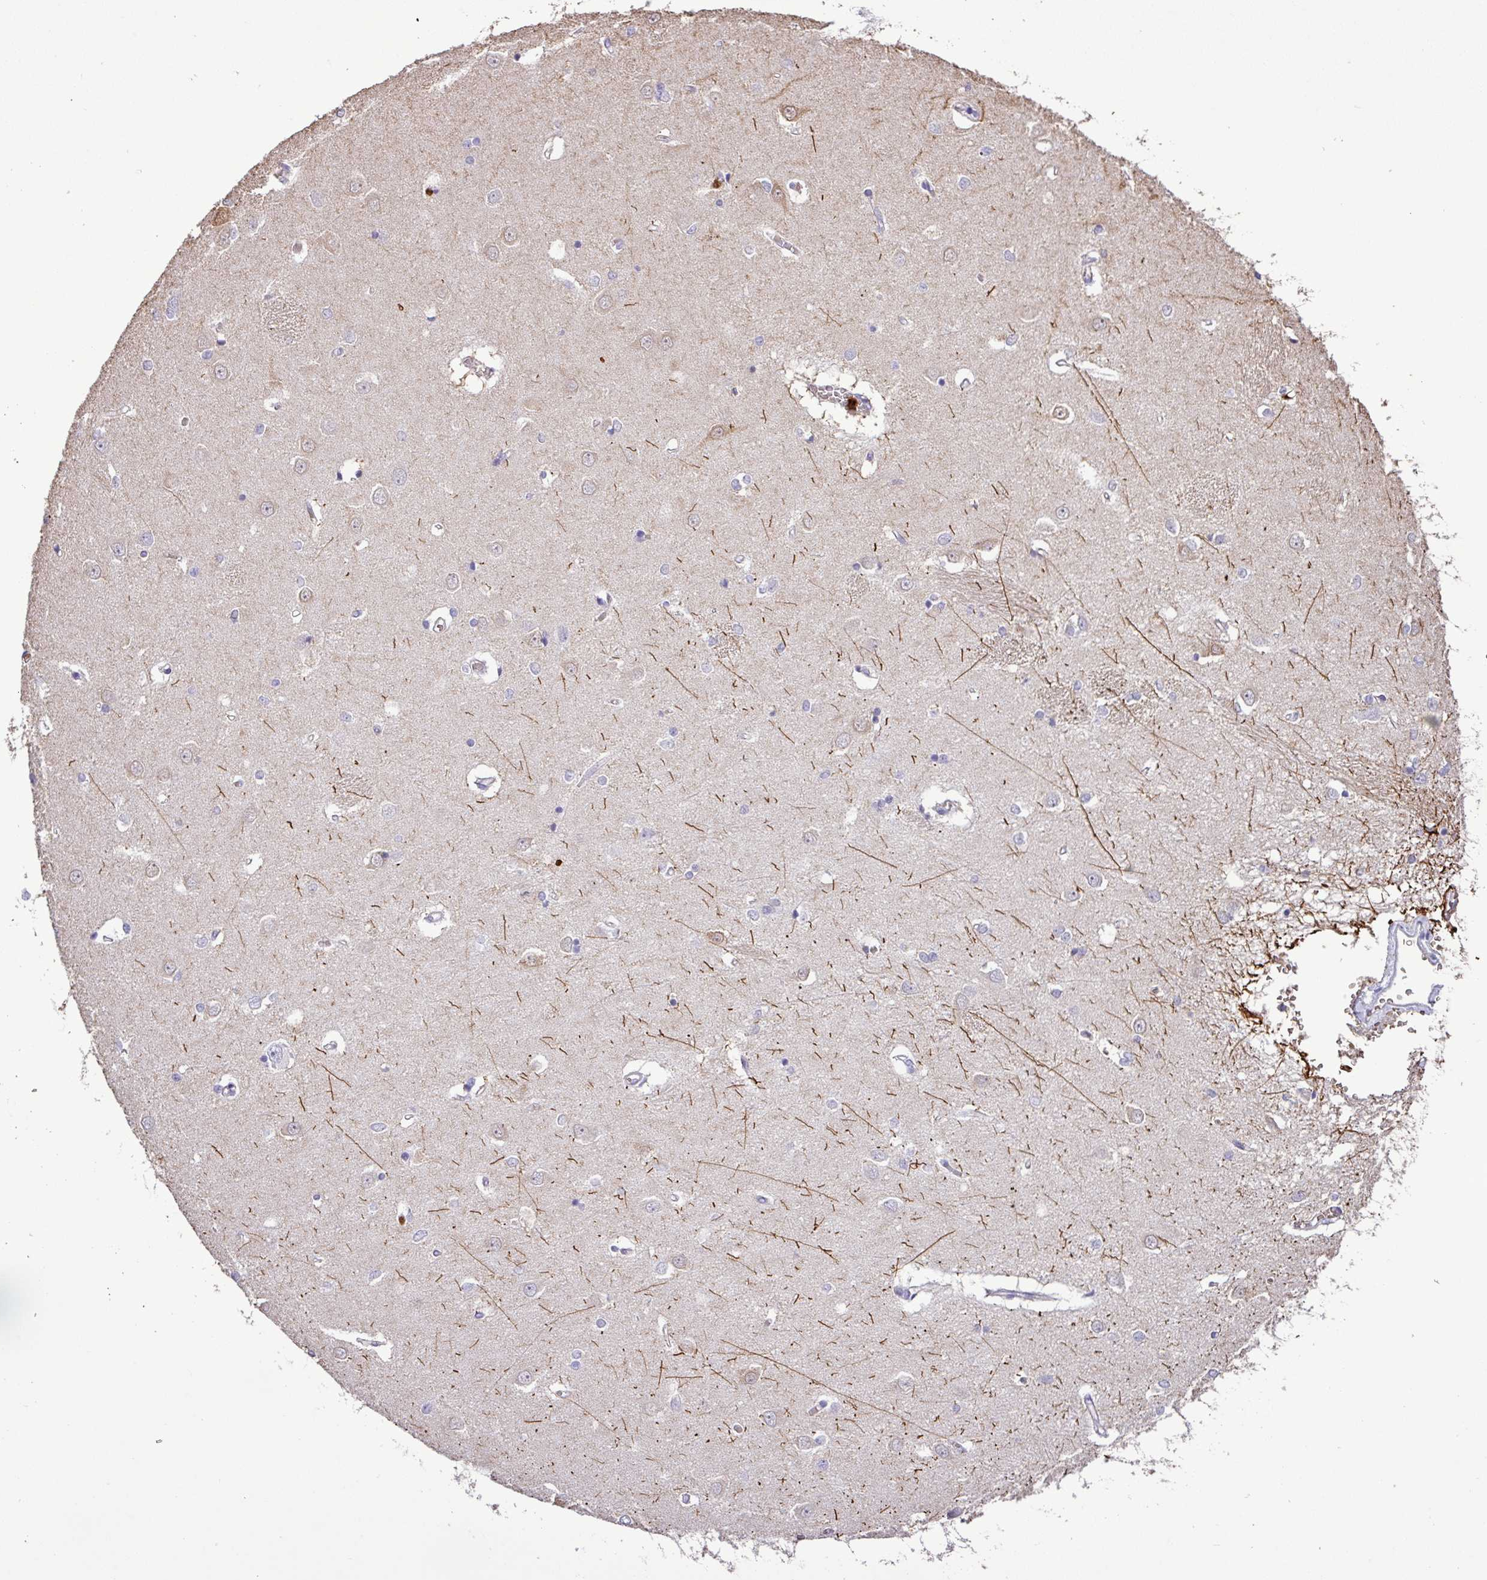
{"staining": {"intensity": "strong", "quantity": "<25%", "location": "cytoplasmic/membranous"}, "tissue": "caudate", "cell_type": "Glial cells", "image_type": "normal", "snomed": [{"axis": "morphology", "description": "Normal tissue, NOS"}, {"axis": "topography", "description": "Lateral ventricle wall"}], "caption": "An image showing strong cytoplasmic/membranous staining in about <25% of glial cells in unremarkable caudate, as visualized by brown immunohistochemical staining.", "gene": "MGAT4B", "patient": {"sex": "male", "age": 37}}